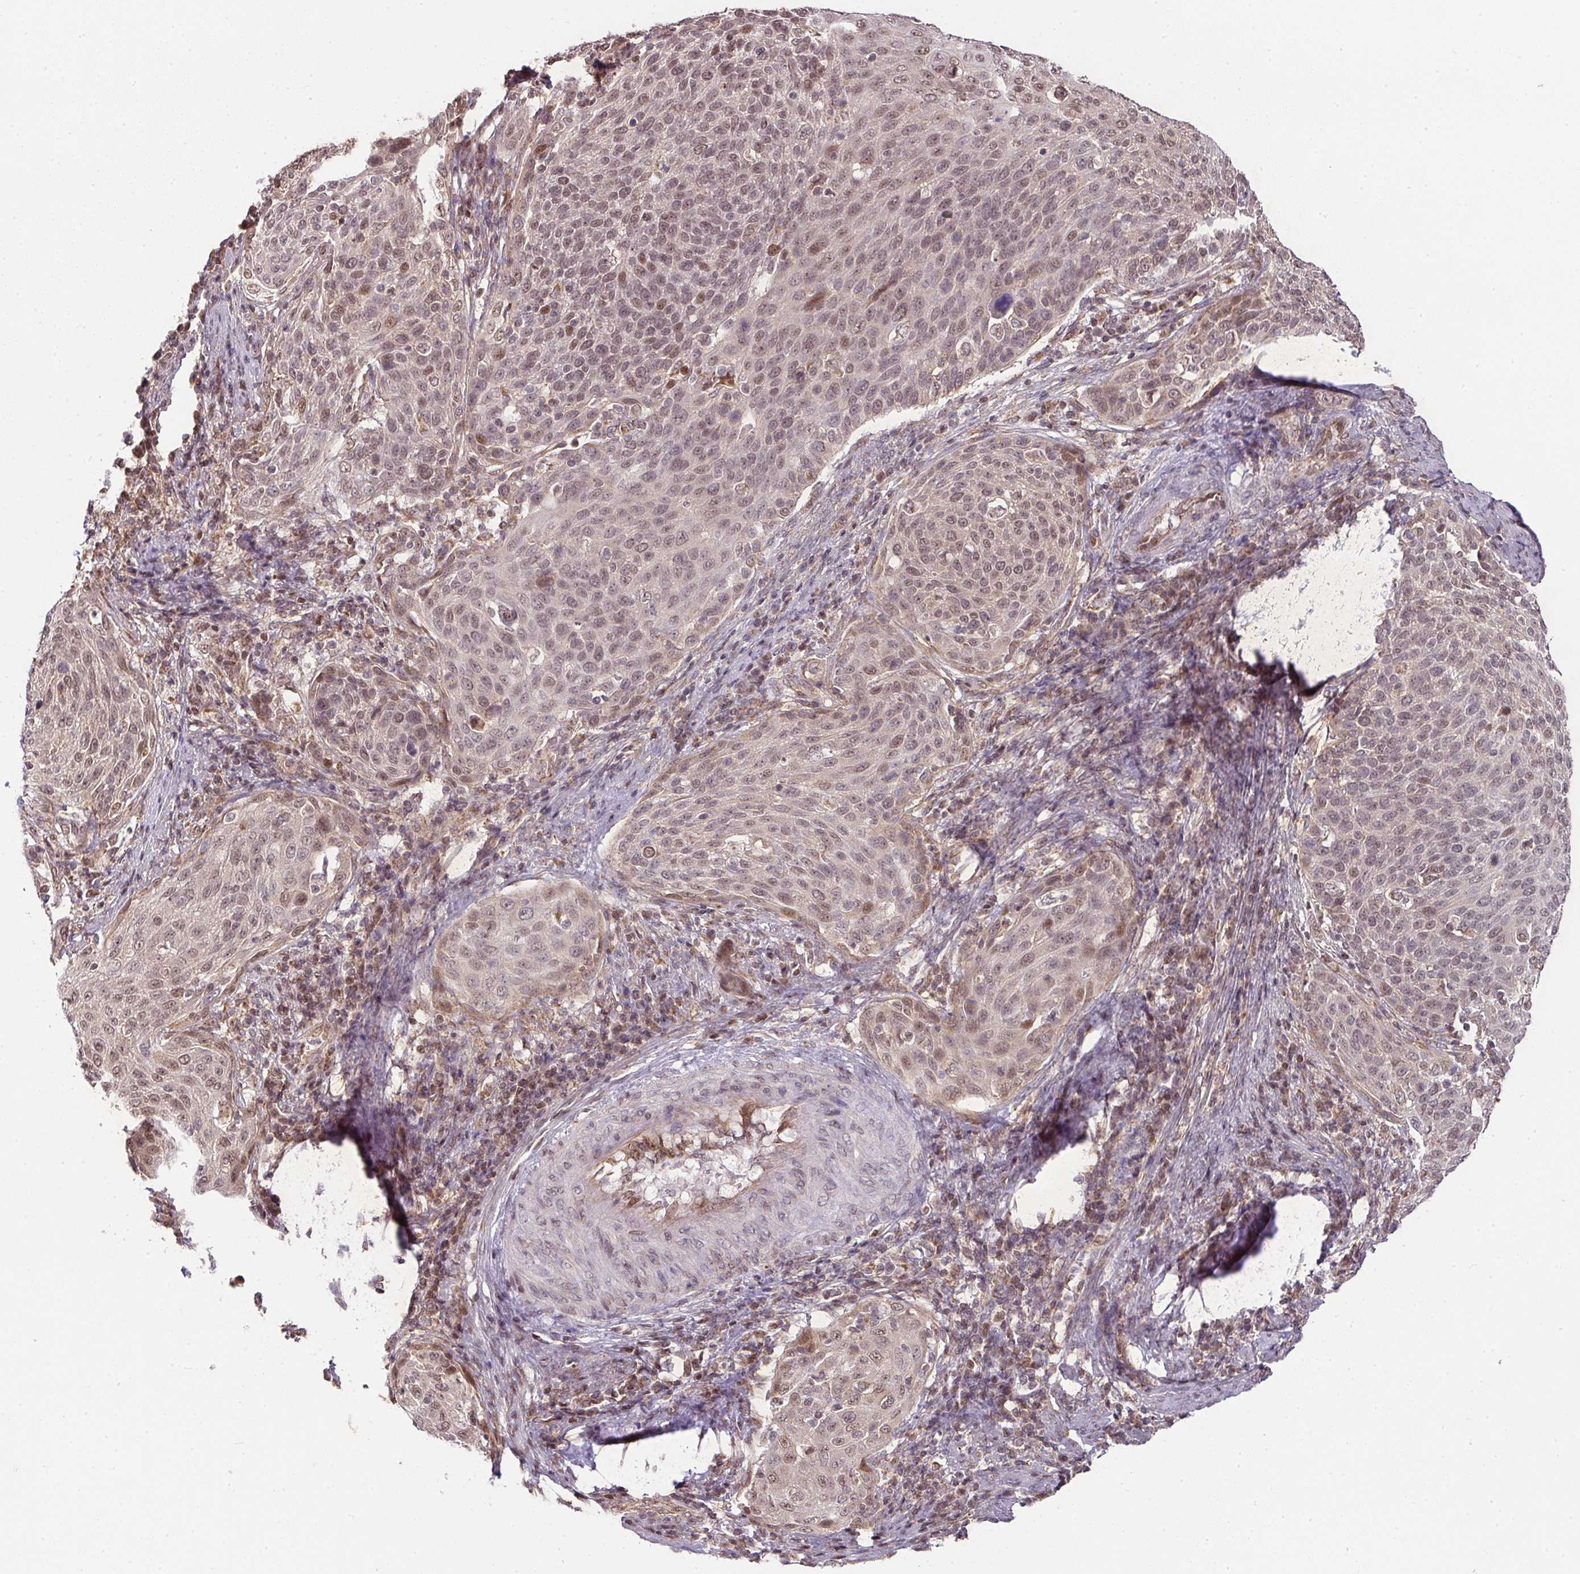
{"staining": {"intensity": "moderate", "quantity": ">75%", "location": "nuclear"}, "tissue": "cervical cancer", "cell_type": "Tumor cells", "image_type": "cancer", "snomed": [{"axis": "morphology", "description": "Squamous cell carcinoma, NOS"}, {"axis": "topography", "description": "Cervix"}], "caption": "IHC (DAB) staining of cervical squamous cell carcinoma demonstrates moderate nuclear protein positivity in about >75% of tumor cells.", "gene": "PLK1", "patient": {"sex": "female", "age": 31}}